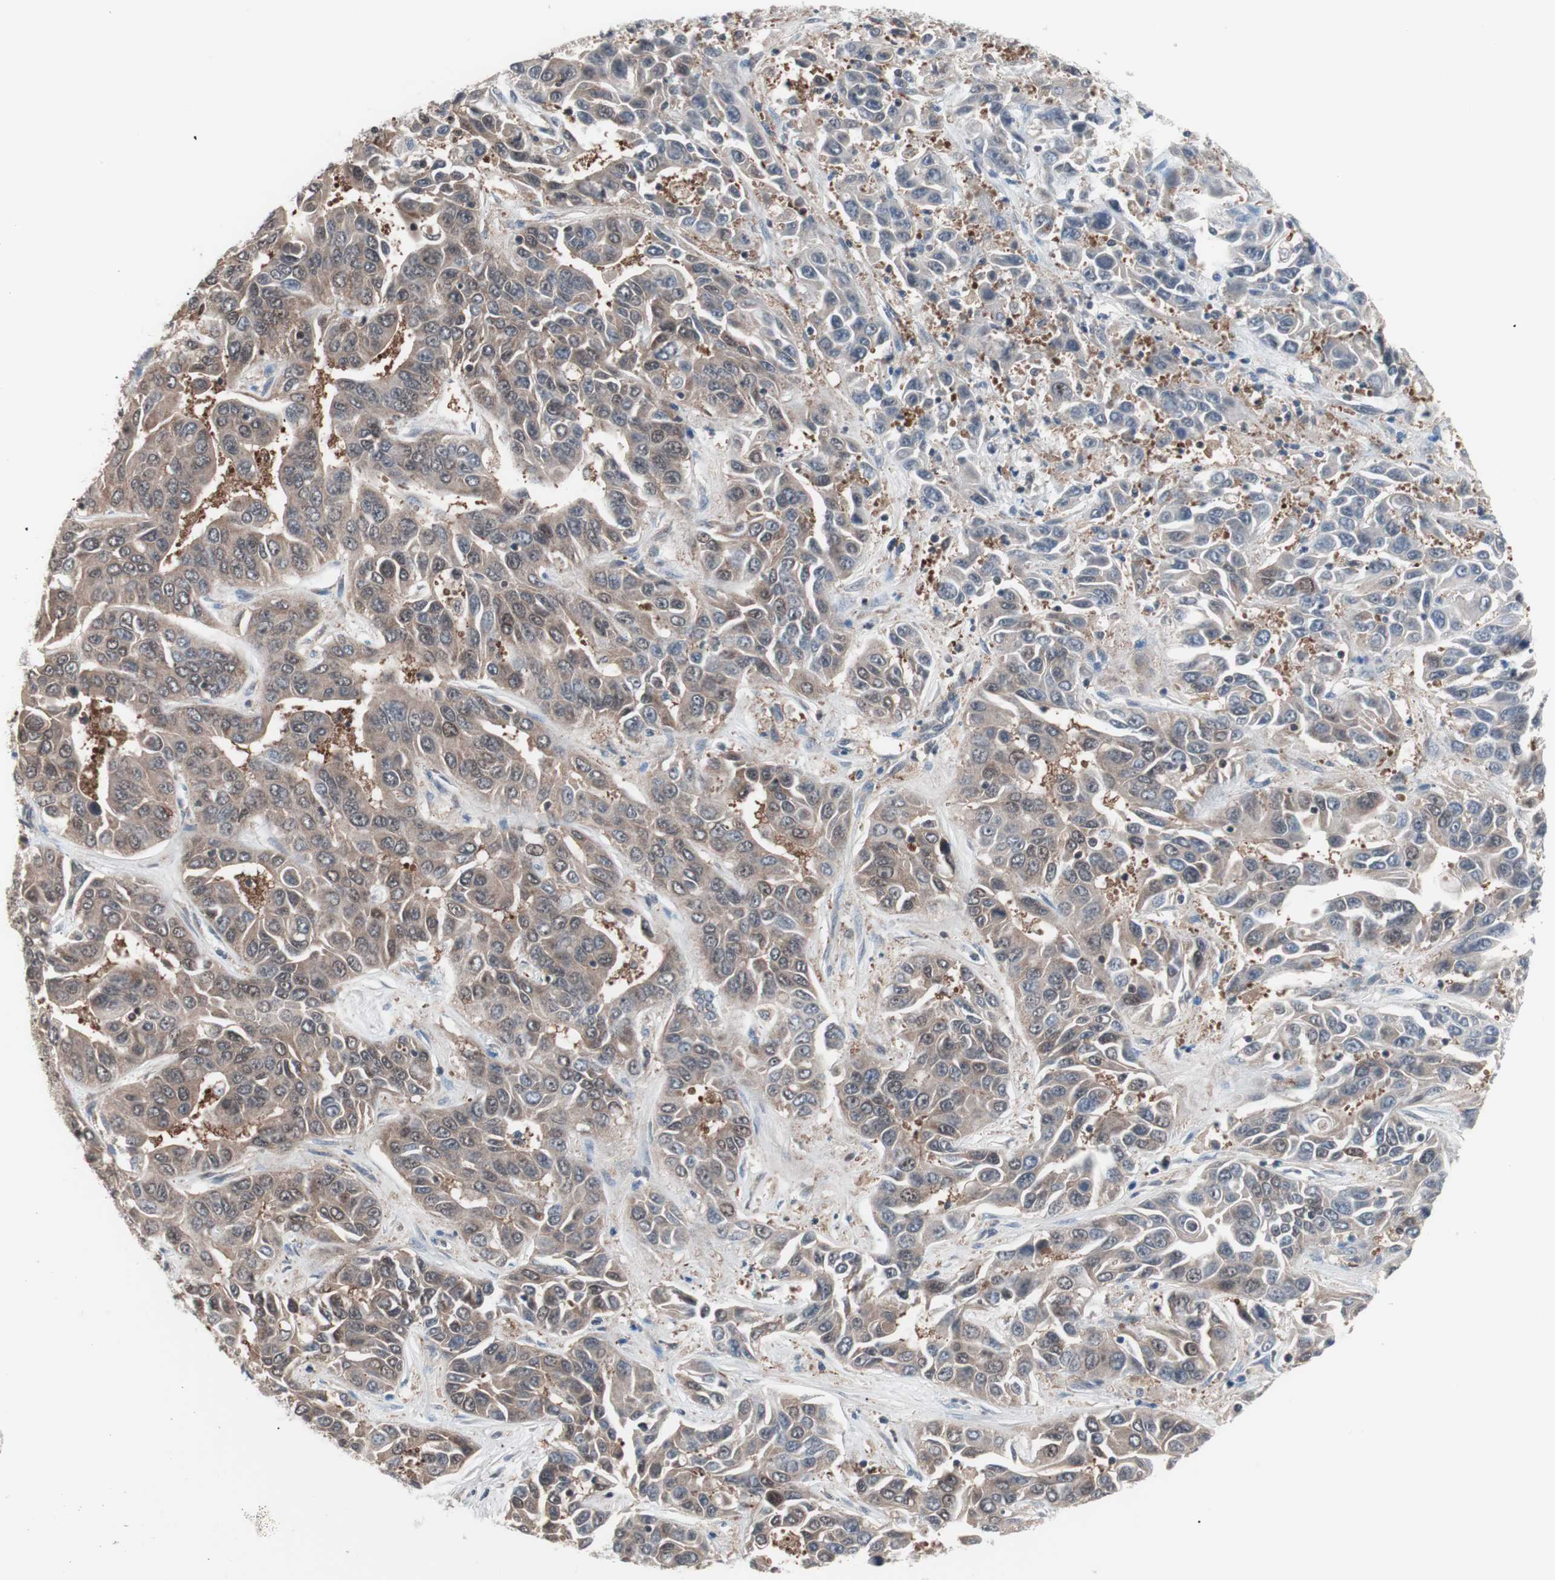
{"staining": {"intensity": "weak", "quantity": "<25%", "location": "cytoplasmic/membranous"}, "tissue": "liver cancer", "cell_type": "Tumor cells", "image_type": "cancer", "snomed": [{"axis": "morphology", "description": "Cholangiocarcinoma"}, {"axis": "topography", "description": "Liver"}], "caption": "Immunohistochemistry image of cholangiocarcinoma (liver) stained for a protein (brown), which demonstrates no staining in tumor cells. The staining was performed using DAB (3,3'-diaminobenzidine) to visualize the protein expression in brown, while the nuclei were stained in blue with hematoxylin (Magnification: 20x).", "gene": "IRS1", "patient": {"sex": "female", "age": 52}}